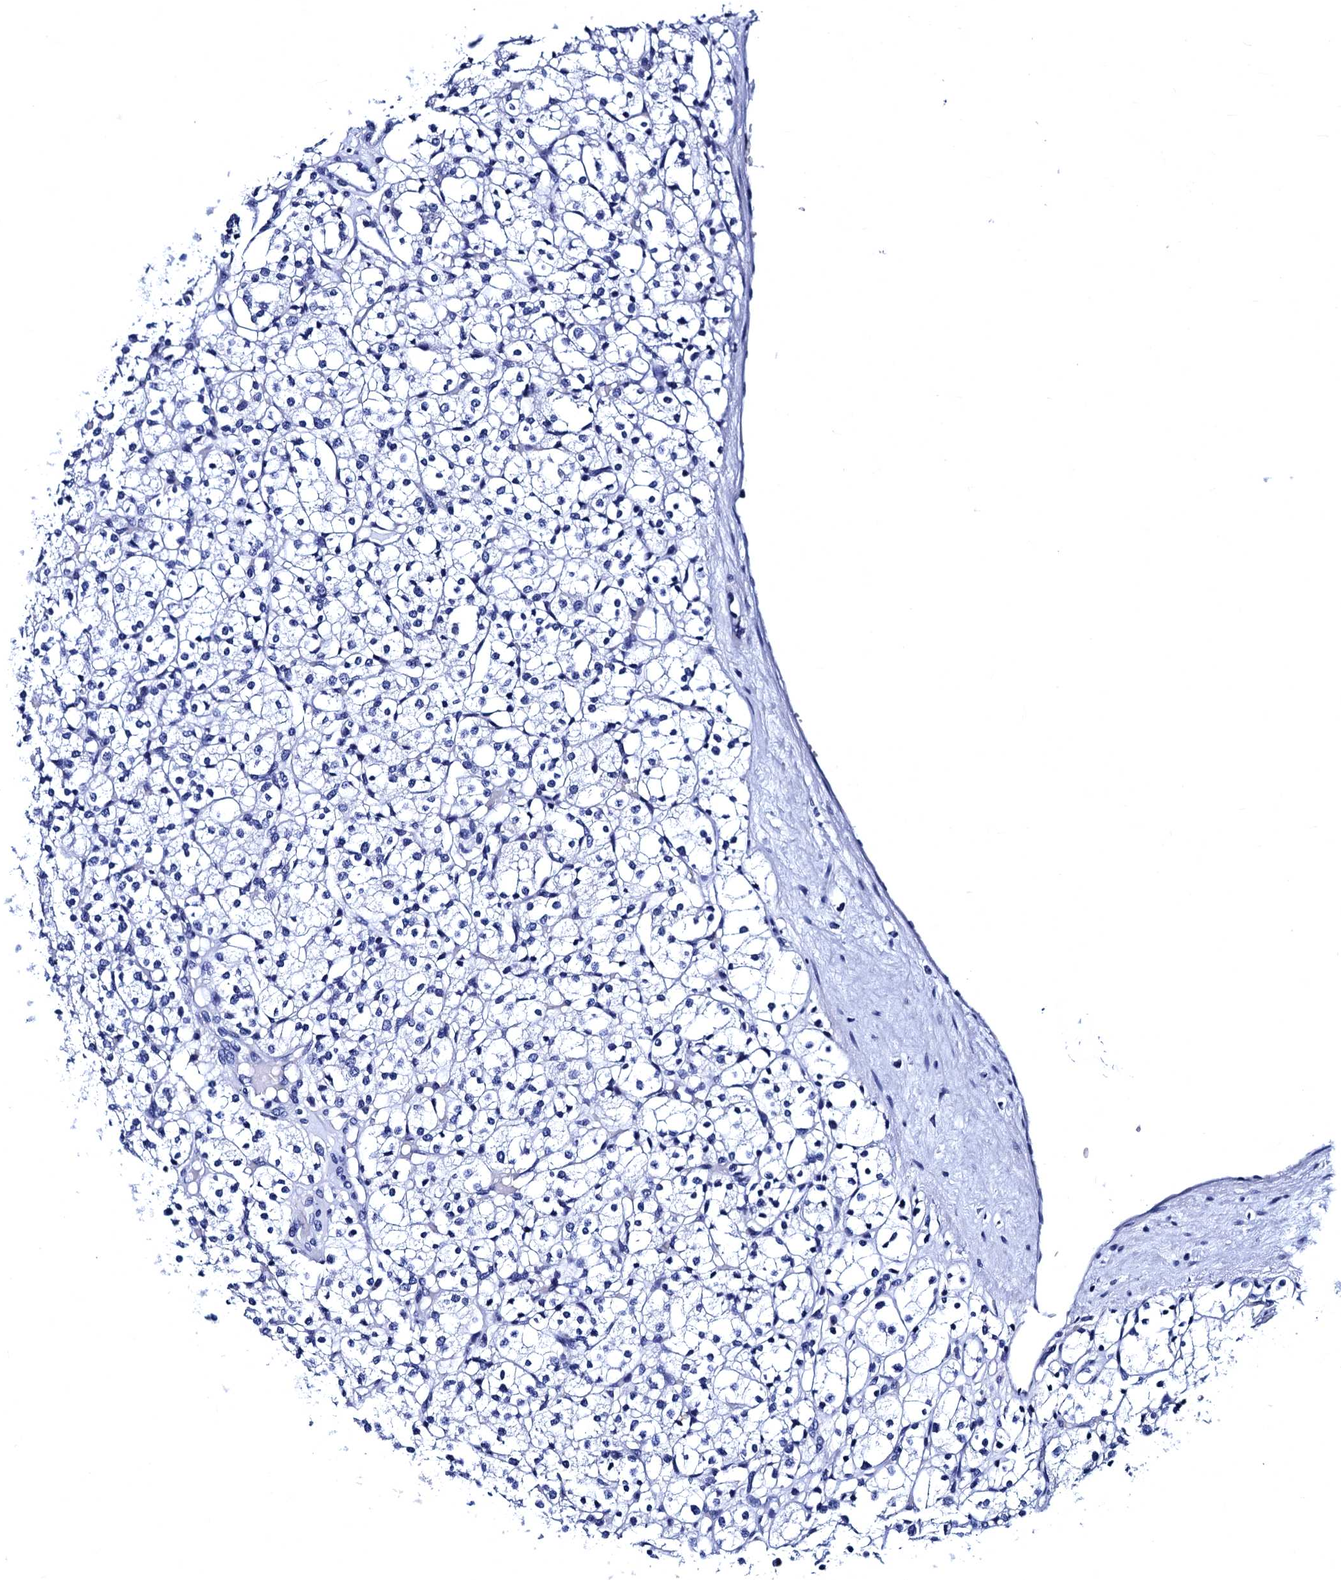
{"staining": {"intensity": "negative", "quantity": "none", "location": "none"}, "tissue": "renal cancer", "cell_type": "Tumor cells", "image_type": "cancer", "snomed": [{"axis": "morphology", "description": "Adenocarcinoma, NOS"}, {"axis": "topography", "description": "Kidney"}], "caption": "The micrograph demonstrates no staining of tumor cells in adenocarcinoma (renal).", "gene": "MYBPC3", "patient": {"sex": "male", "age": 77}}